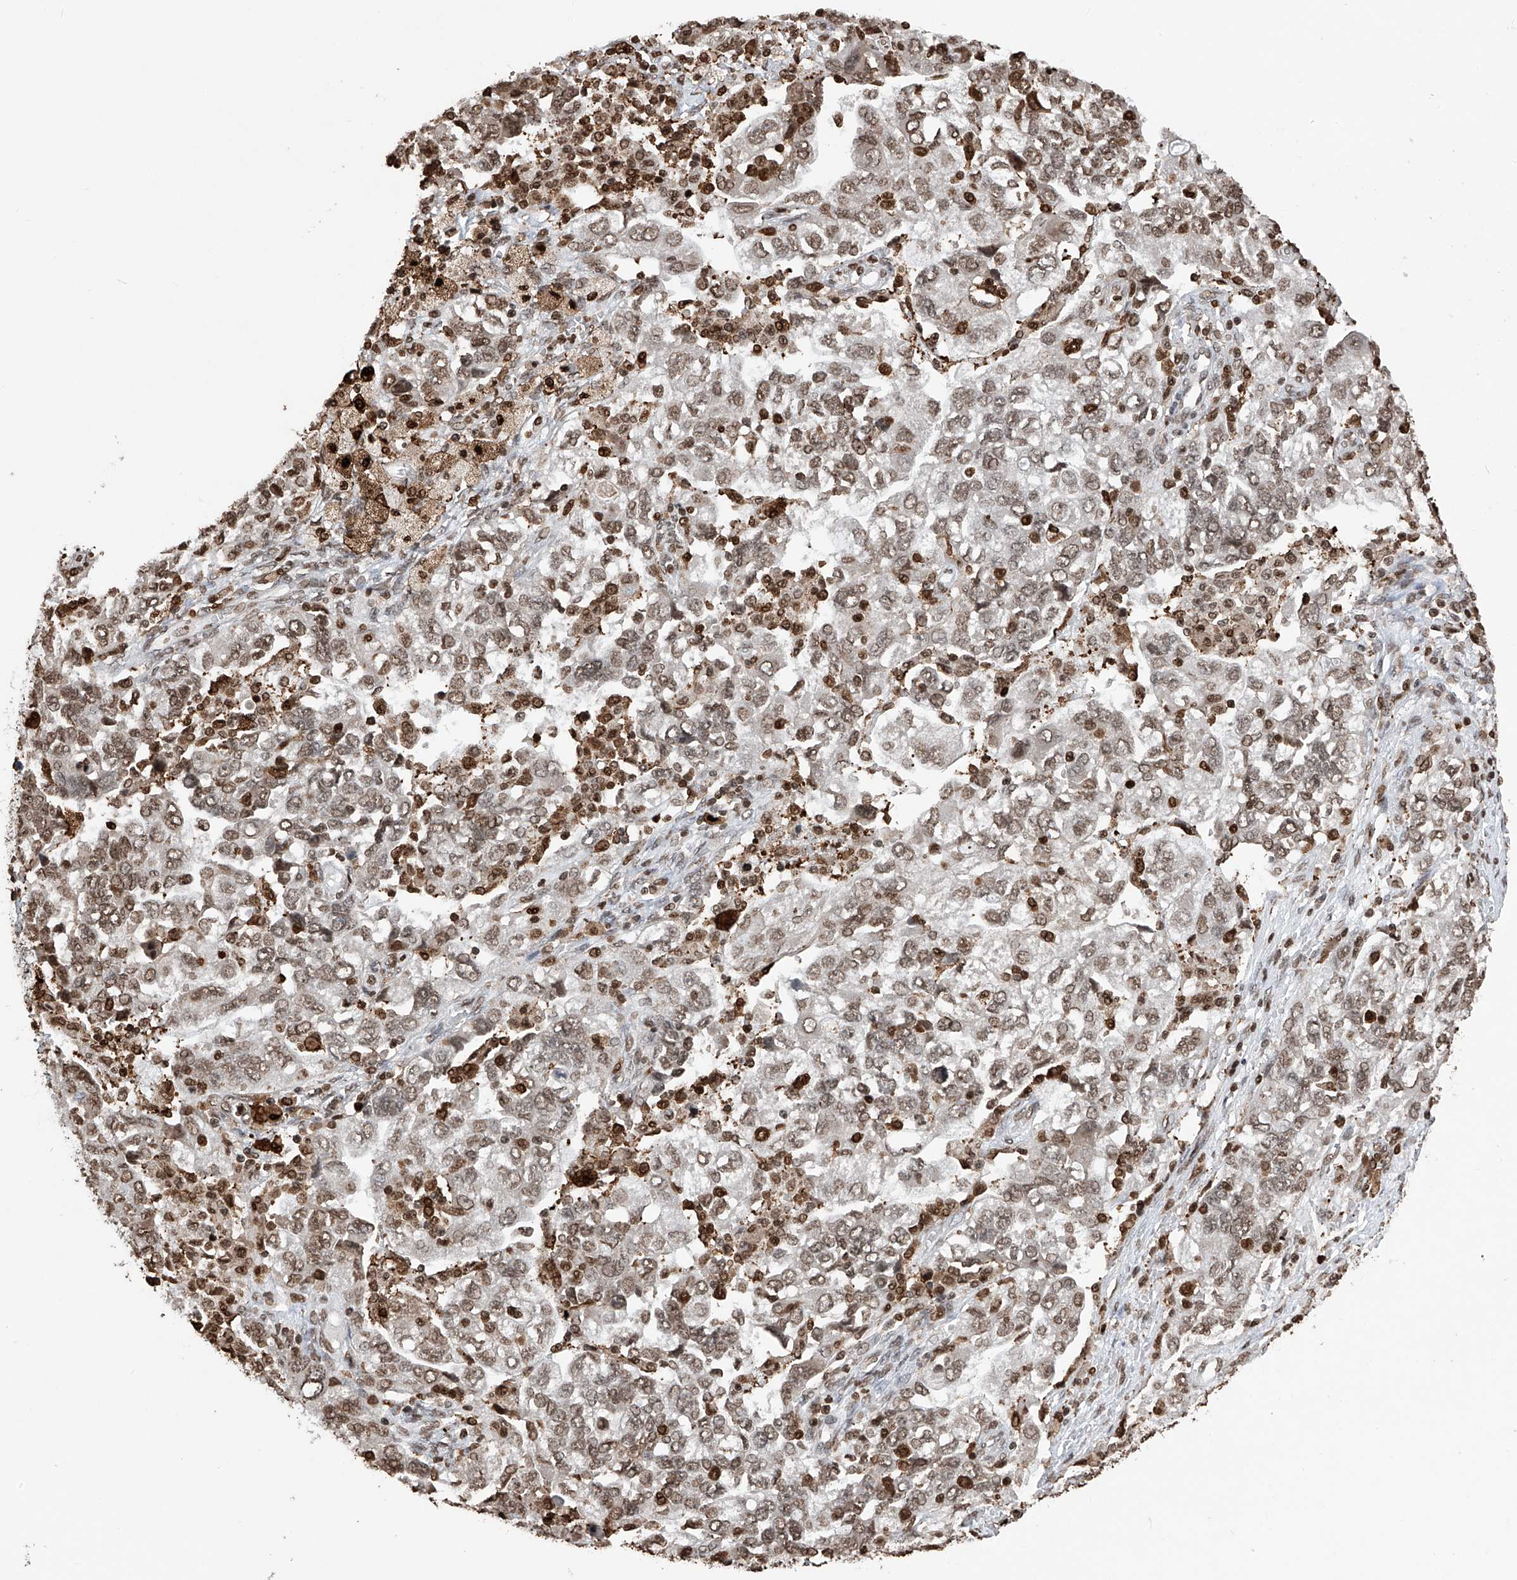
{"staining": {"intensity": "moderate", "quantity": ">75%", "location": "nuclear"}, "tissue": "ovarian cancer", "cell_type": "Tumor cells", "image_type": "cancer", "snomed": [{"axis": "morphology", "description": "Carcinoma, NOS"}, {"axis": "morphology", "description": "Cystadenocarcinoma, serous, NOS"}, {"axis": "topography", "description": "Ovary"}], "caption": "High-magnification brightfield microscopy of ovarian serous cystadenocarcinoma stained with DAB (brown) and counterstained with hematoxylin (blue). tumor cells exhibit moderate nuclear positivity is present in approximately>75% of cells. The protein of interest is shown in brown color, while the nuclei are stained blue.", "gene": "CFAP410", "patient": {"sex": "female", "age": 69}}